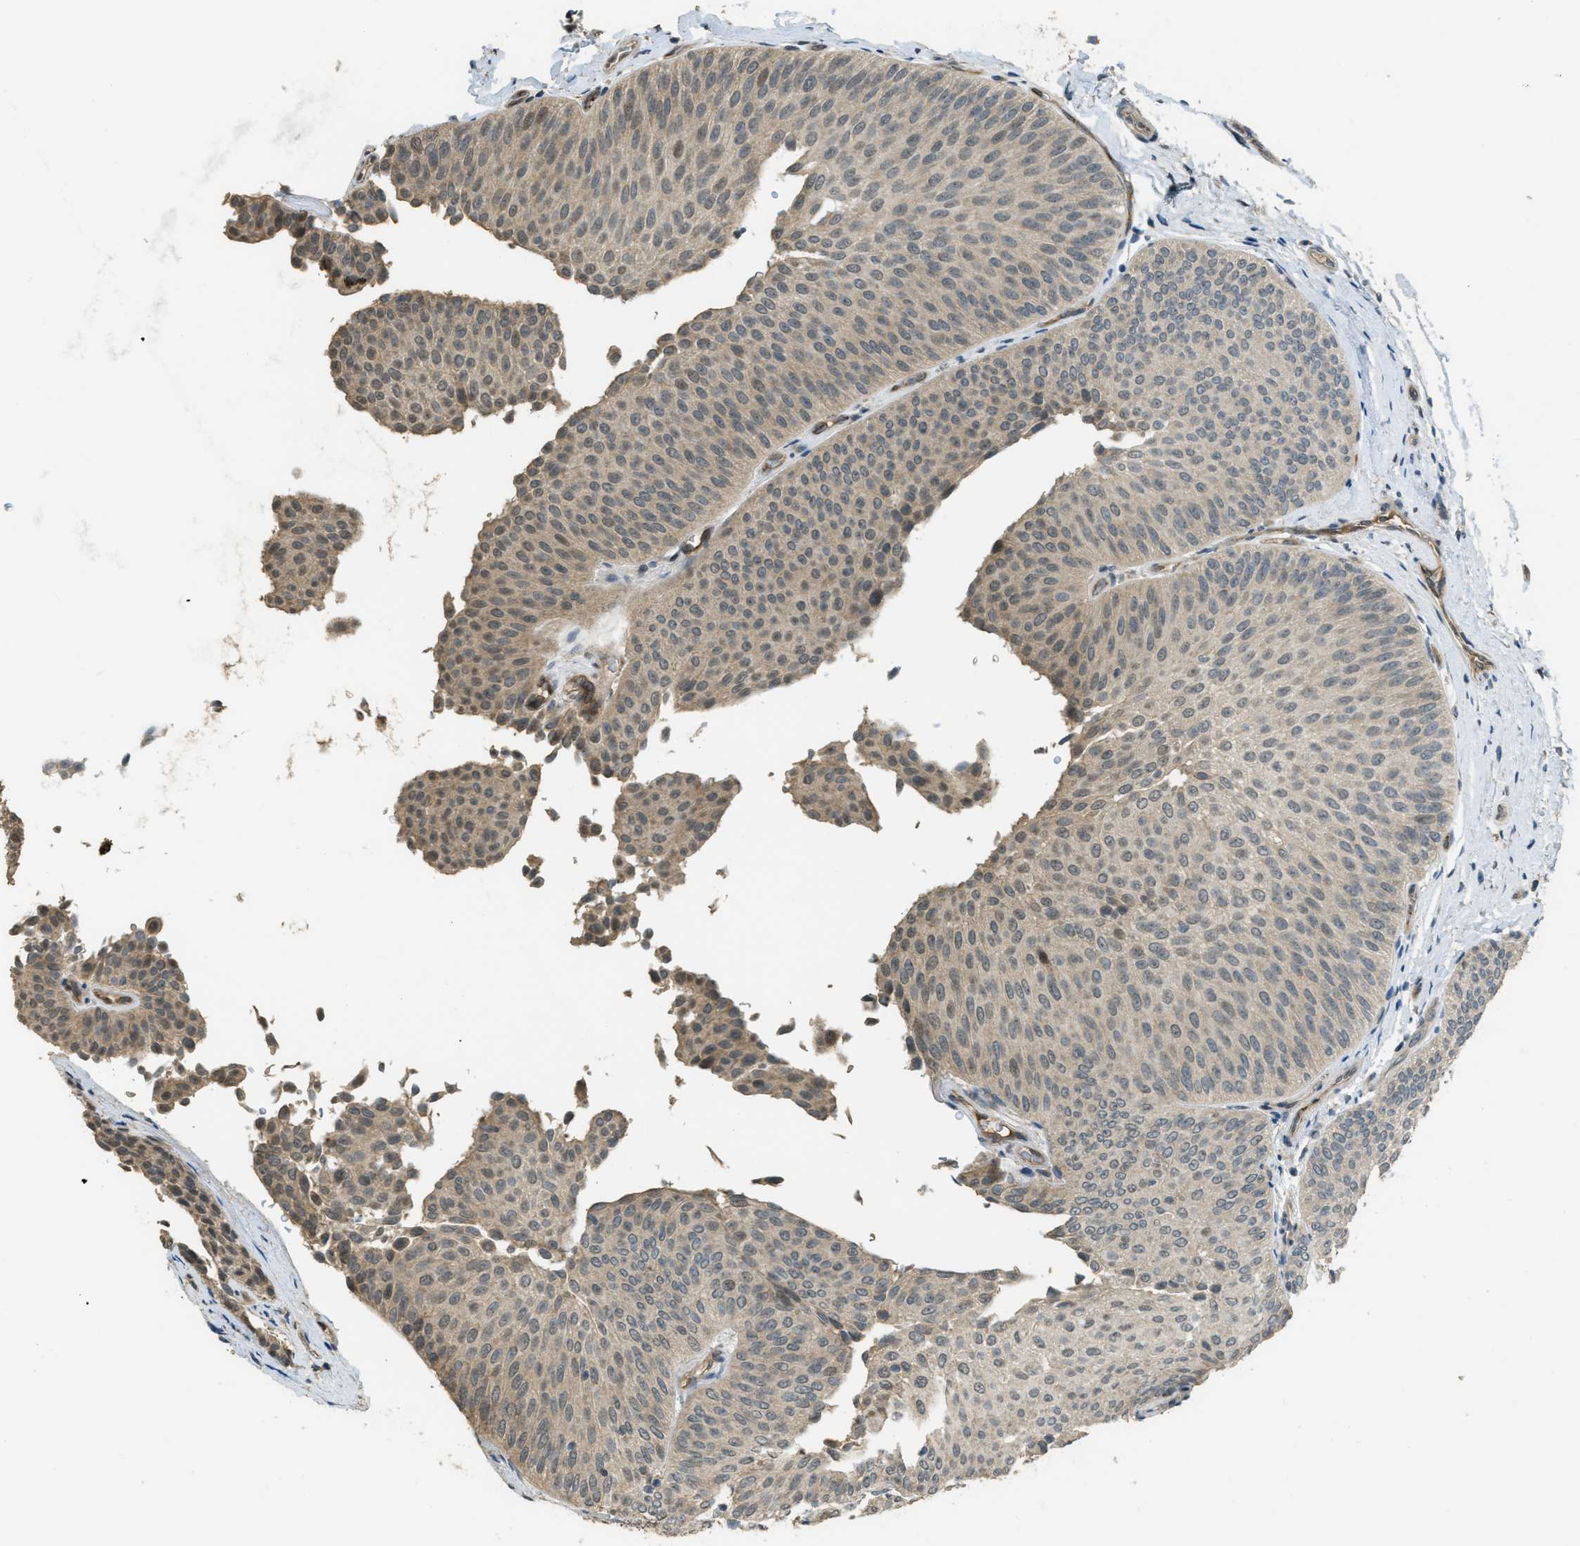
{"staining": {"intensity": "weak", "quantity": "25%-75%", "location": "cytoplasmic/membranous"}, "tissue": "urothelial cancer", "cell_type": "Tumor cells", "image_type": "cancer", "snomed": [{"axis": "morphology", "description": "Urothelial carcinoma, Low grade"}, {"axis": "topography", "description": "Urinary bladder"}], "caption": "Tumor cells demonstrate low levels of weak cytoplasmic/membranous staining in approximately 25%-75% of cells in urothelial cancer.", "gene": "IGF2BP2", "patient": {"sex": "female", "age": 60}}